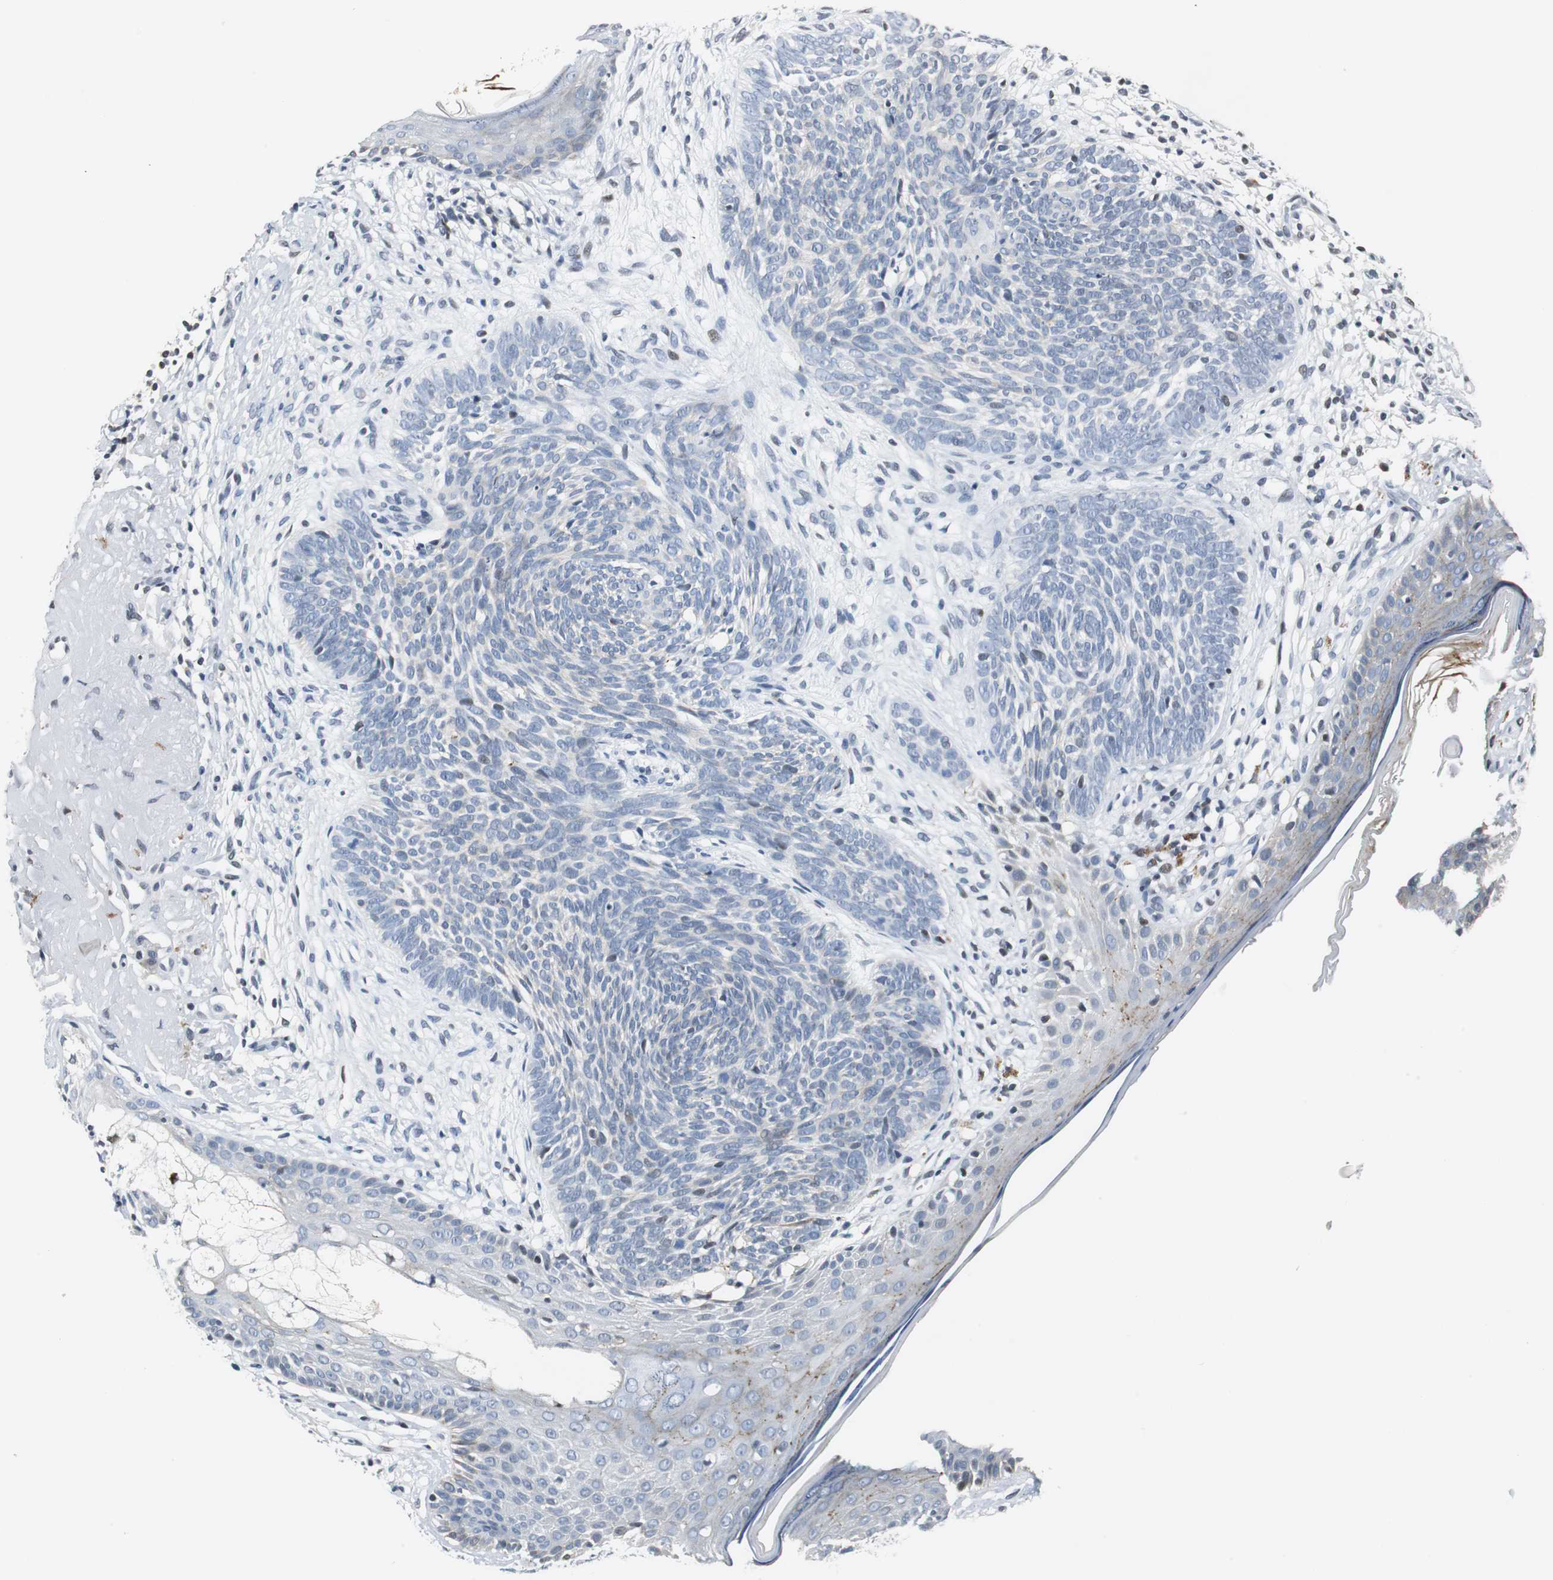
{"staining": {"intensity": "negative", "quantity": "none", "location": "none"}, "tissue": "skin cancer", "cell_type": "Tumor cells", "image_type": "cancer", "snomed": [{"axis": "morphology", "description": "Basal cell carcinoma"}, {"axis": "topography", "description": "Skin"}], "caption": "IHC histopathology image of neoplastic tissue: human skin cancer stained with DAB reveals no significant protein expression in tumor cells.", "gene": "HCFC2", "patient": {"sex": "male", "age": 74}}